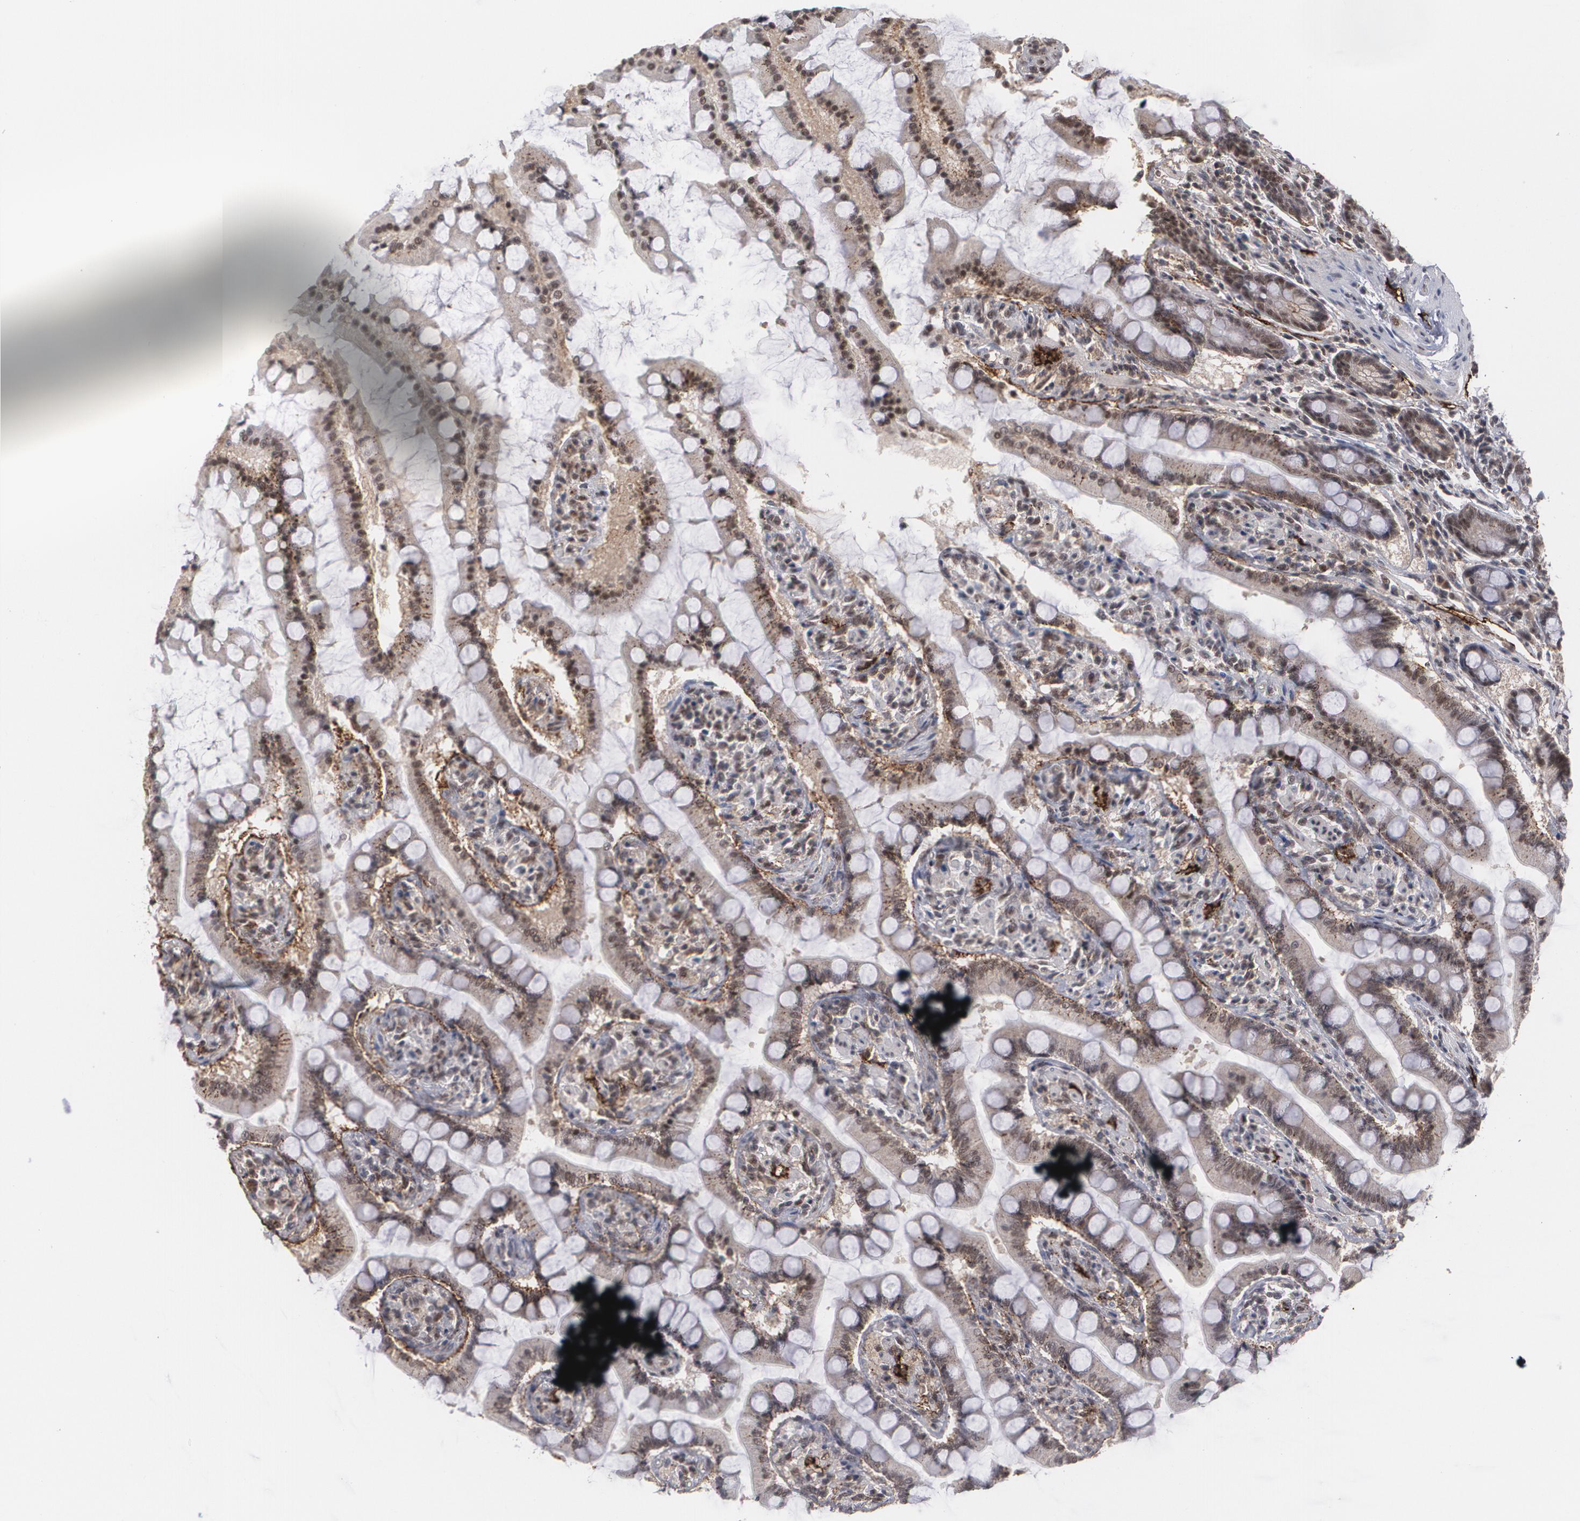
{"staining": {"intensity": "moderate", "quantity": ">75%", "location": "nuclear"}, "tissue": "small intestine", "cell_type": "Glandular cells", "image_type": "normal", "snomed": [{"axis": "morphology", "description": "Normal tissue, NOS"}, {"axis": "topography", "description": "Small intestine"}], "caption": "IHC (DAB (3,3'-diaminobenzidine)) staining of unremarkable human small intestine displays moderate nuclear protein expression in approximately >75% of glandular cells.", "gene": "INTS6L", "patient": {"sex": "male", "age": 41}}